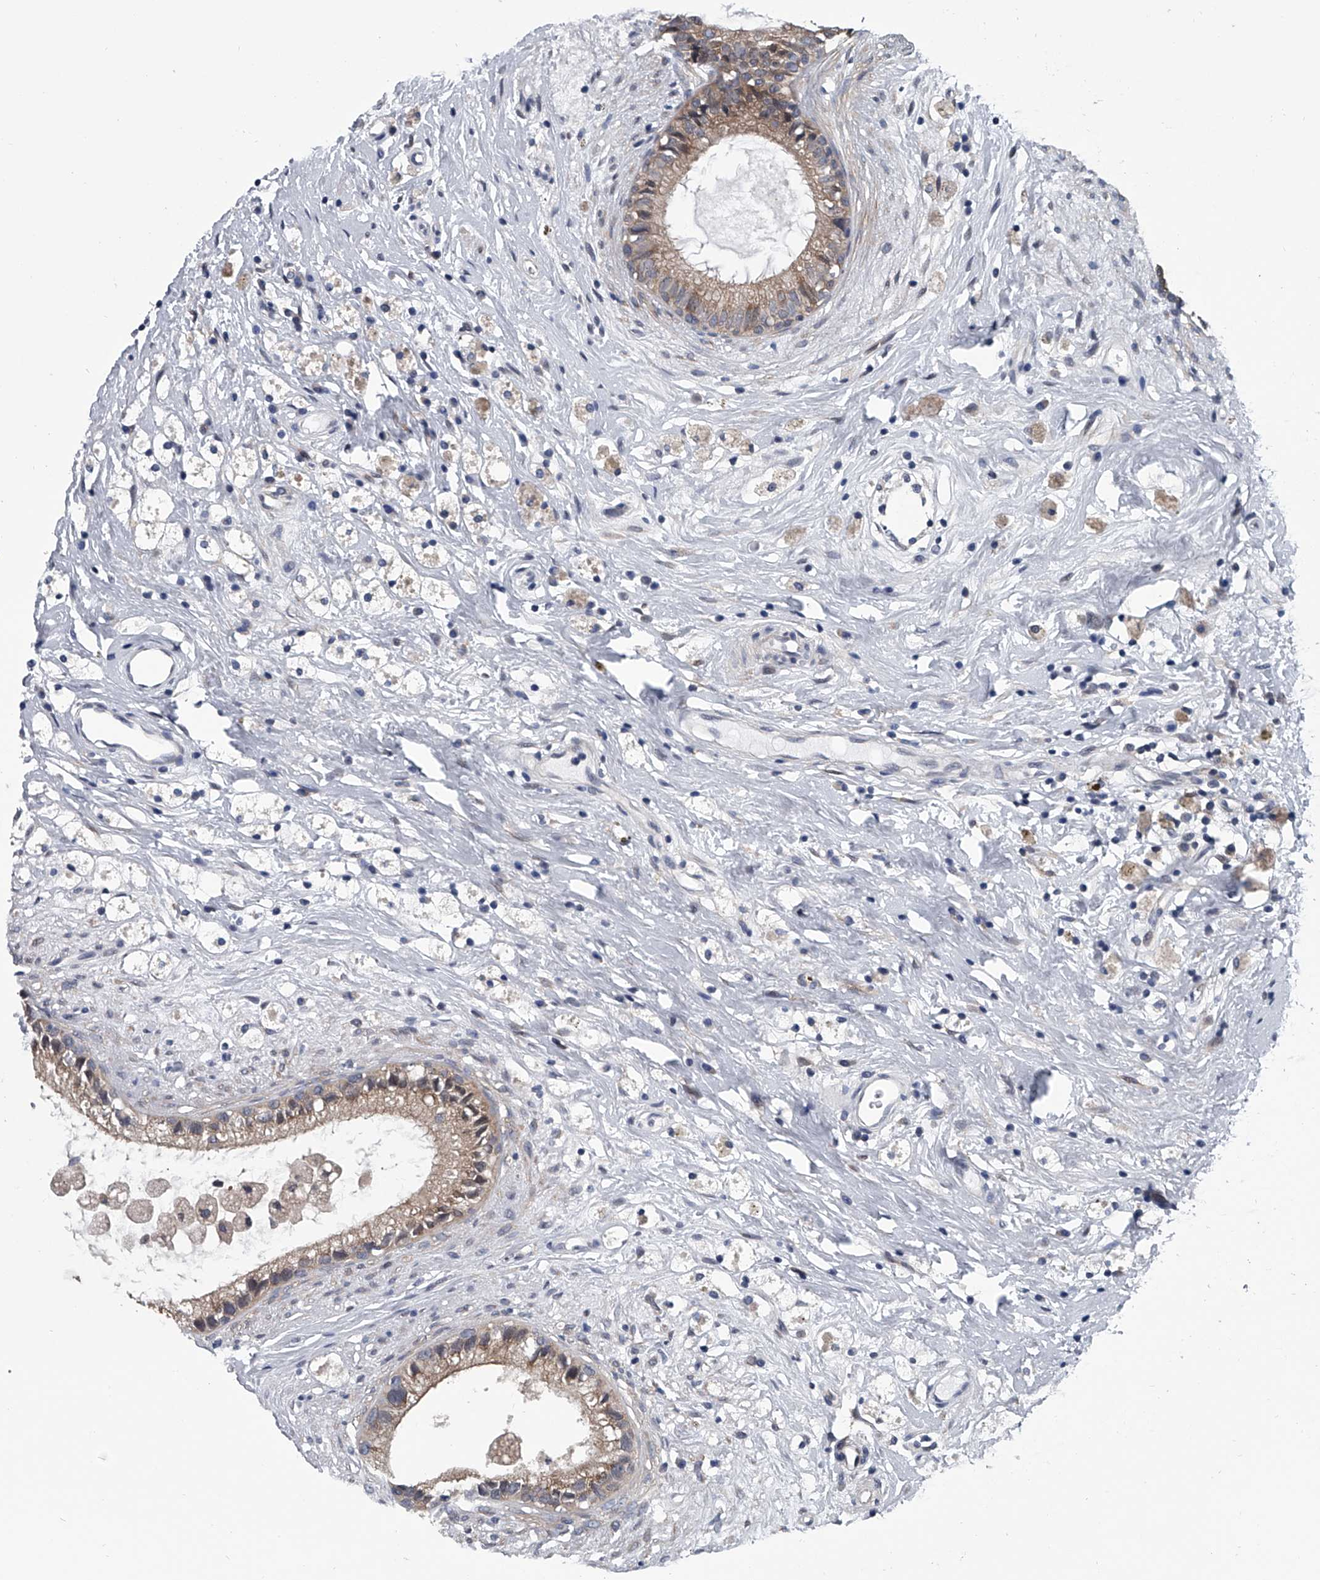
{"staining": {"intensity": "weak", "quantity": ">75%", "location": "cytoplasmic/membranous"}, "tissue": "epididymis", "cell_type": "Glandular cells", "image_type": "normal", "snomed": [{"axis": "morphology", "description": "Normal tissue, NOS"}, {"axis": "topography", "description": "Epididymis"}], "caption": "Epididymis stained with a brown dye displays weak cytoplasmic/membranous positive positivity in approximately >75% of glandular cells.", "gene": "PPP2R5D", "patient": {"sex": "male", "age": 80}}